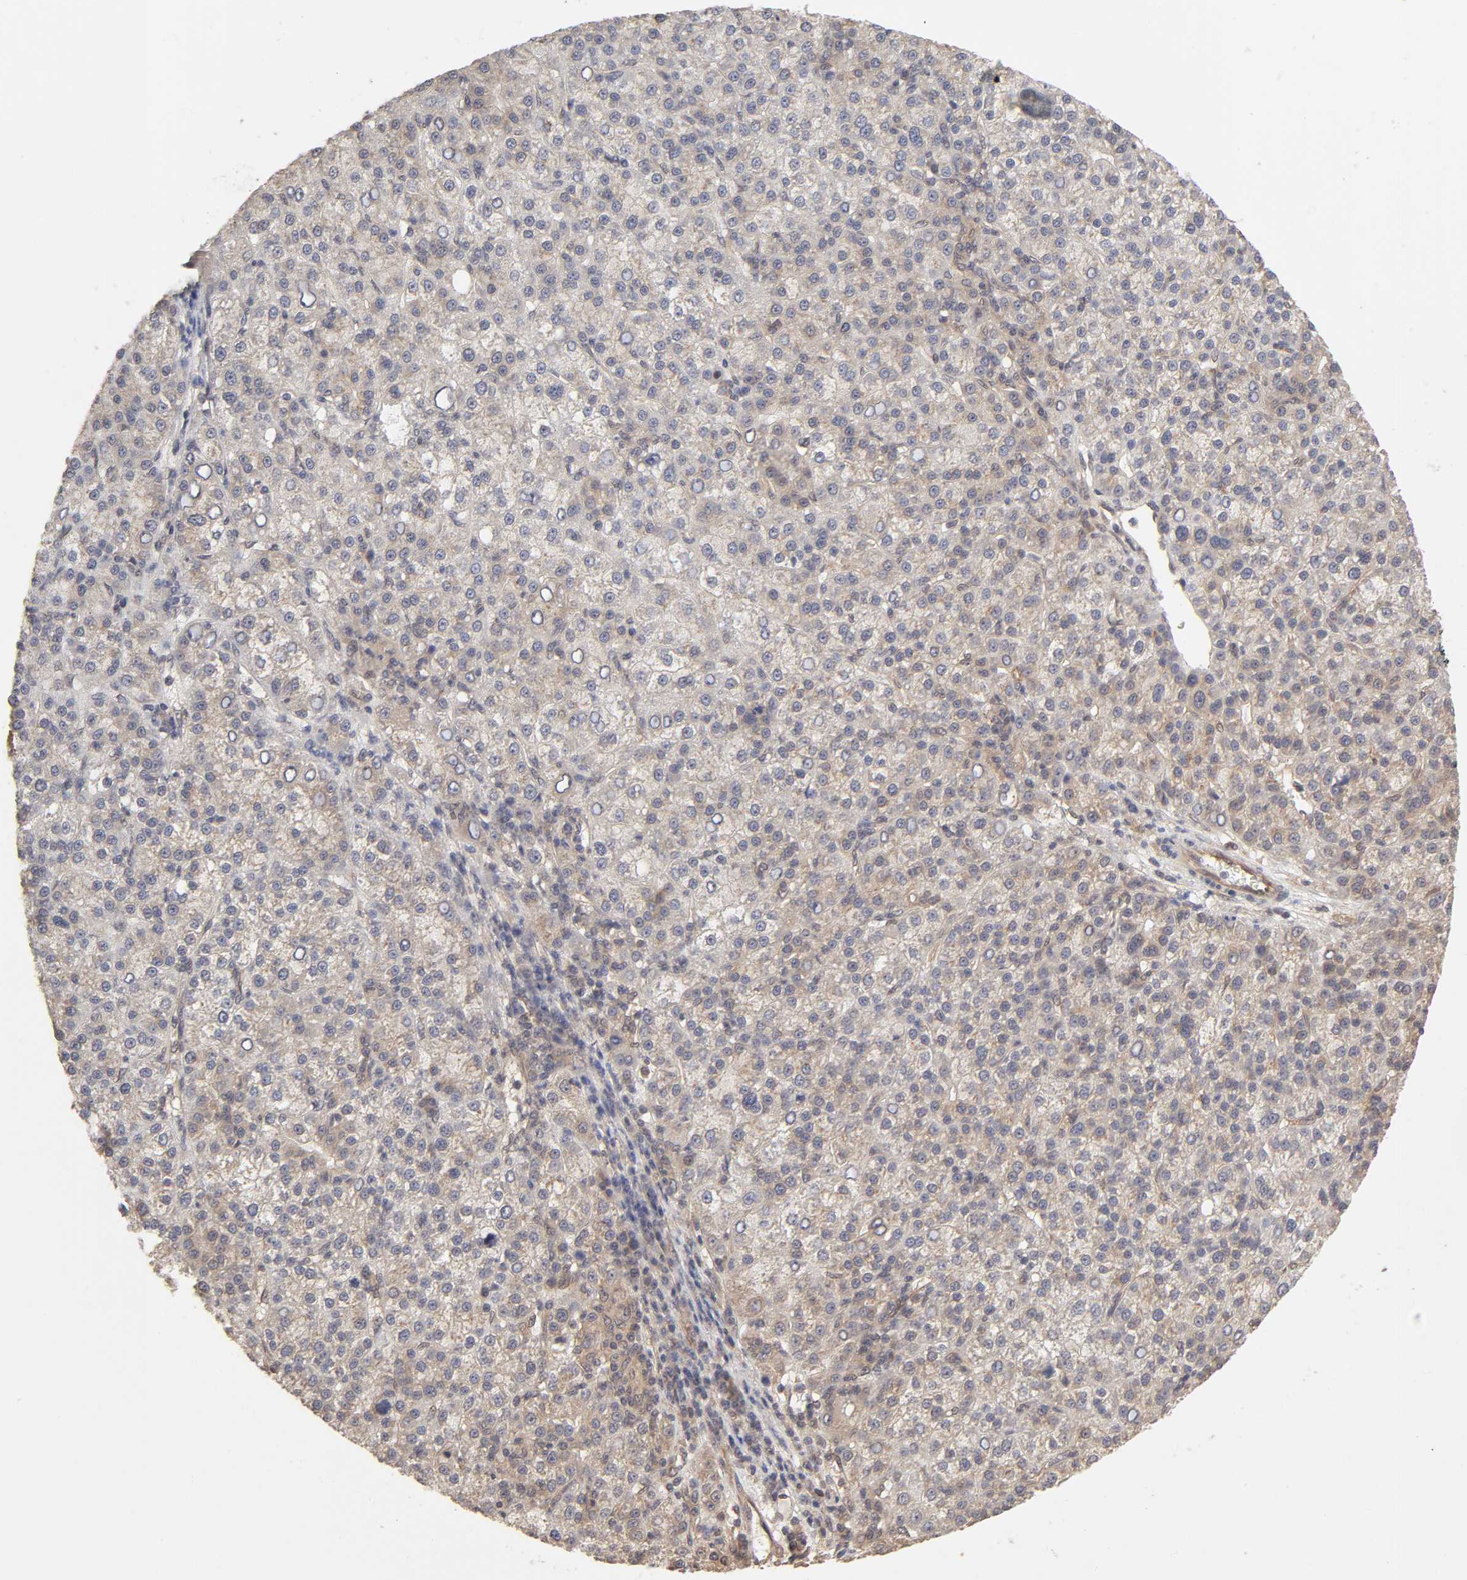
{"staining": {"intensity": "weak", "quantity": "25%-75%", "location": "cytoplasmic/membranous"}, "tissue": "liver cancer", "cell_type": "Tumor cells", "image_type": "cancer", "snomed": [{"axis": "morphology", "description": "Carcinoma, Hepatocellular, NOS"}, {"axis": "topography", "description": "Liver"}], "caption": "Protein expression analysis of liver cancer demonstrates weak cytoplasmic/membranous positivity in approximately 25%-75% of tumor cells. (DAB IHC with brightfield microscopy, high magnification).", "gene": "MAPK1", "patient": {"sex": "female", "age": 58}}